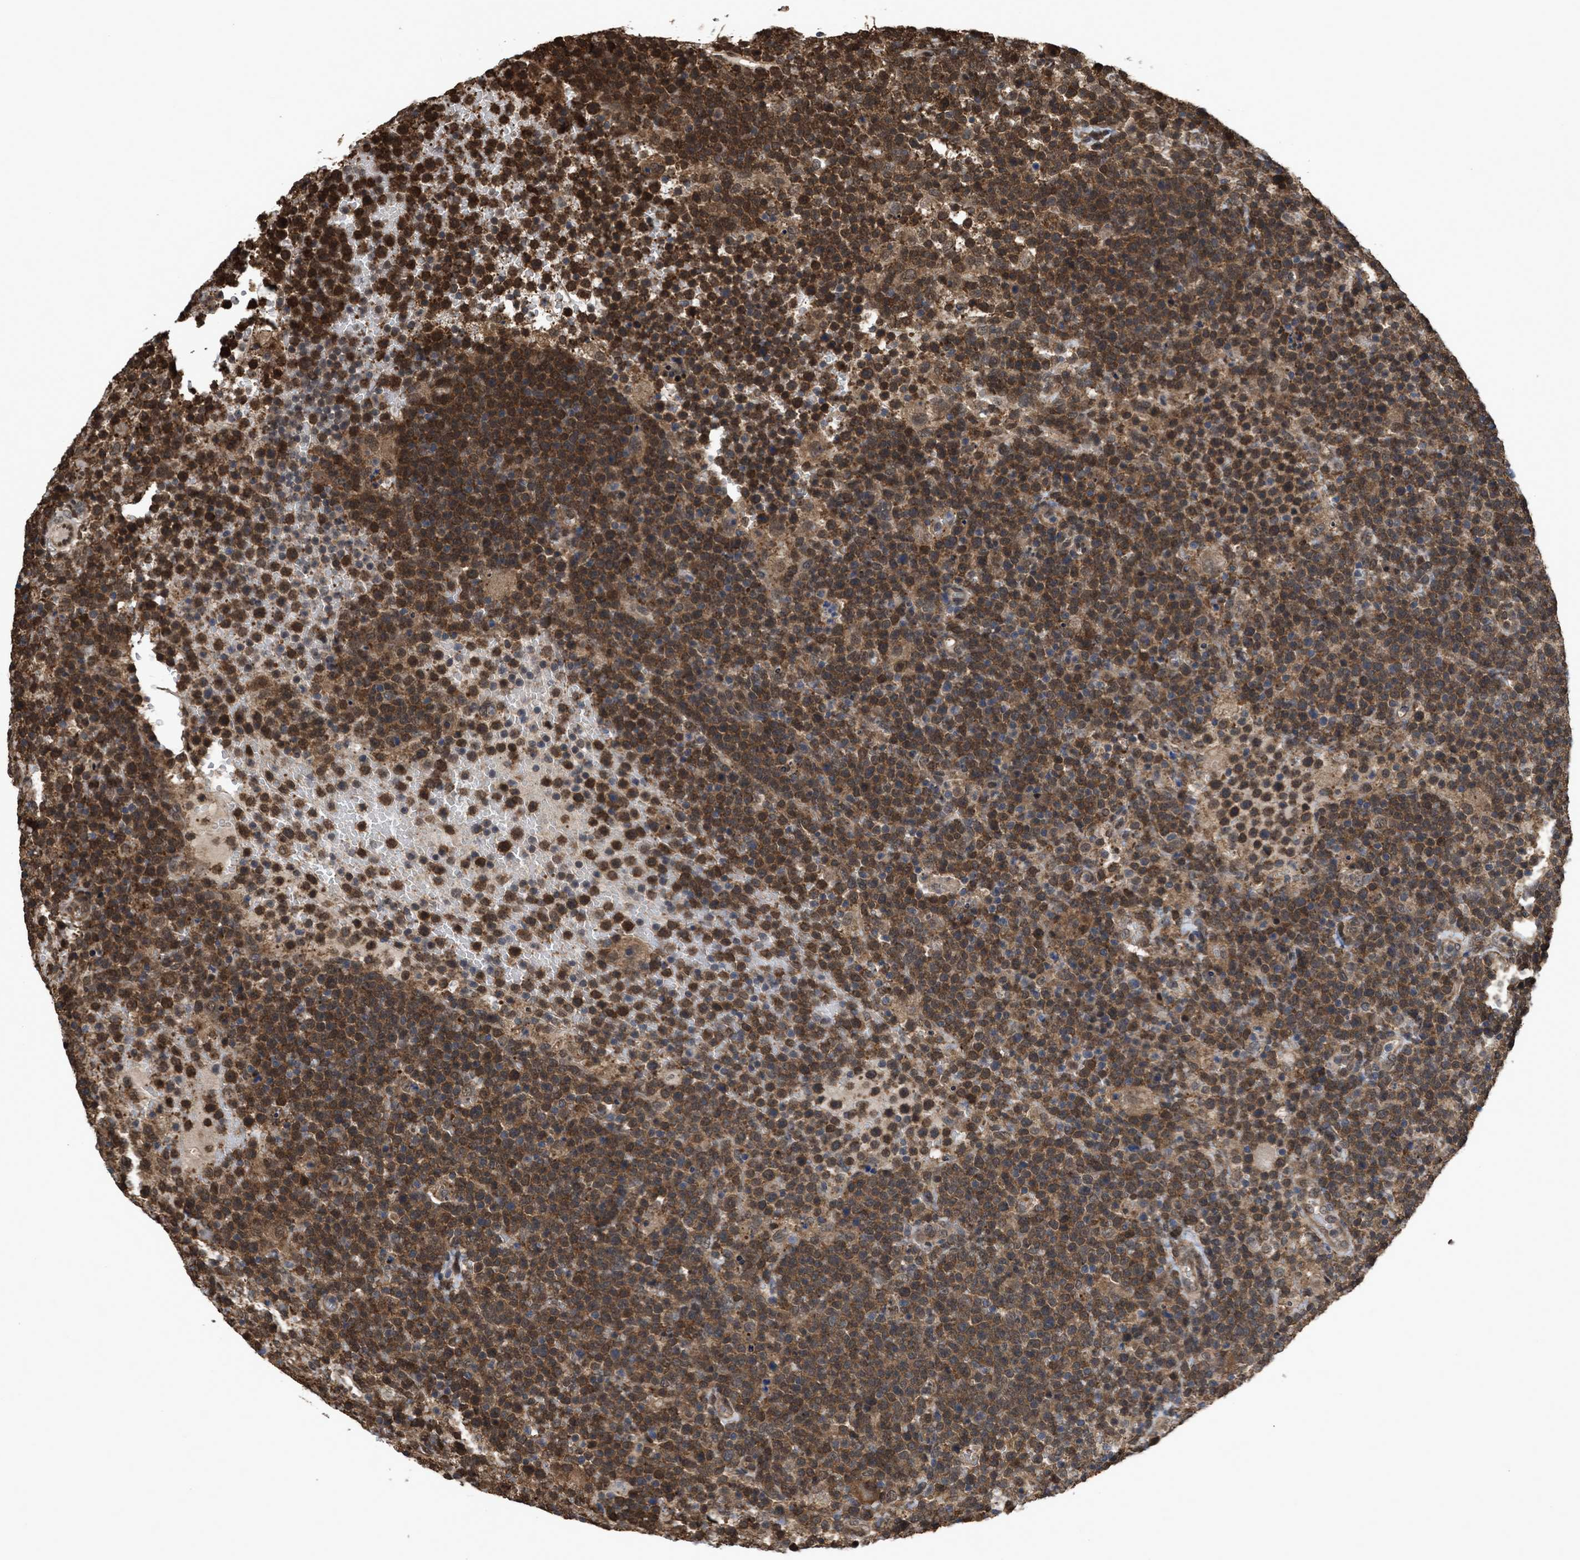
{"staining": {"intensity": "strong", "quantity": ">75%", "location": "cytoplasmic/membranous"}, "tissue": "lymphoma", "cell_type": "Tumor cells", "image_type": "cancer", "snomed": [{"axis": "morphology", "description": "Malignant lymphoma, non-Hodgkin's type, High grade"}, {"axis": "topography", "description": "Lymph node"}], "caption": "Approximately >75% of tumor cells in human malignant lymphoma, non-Hodgkin's type (high-grade) display strong cytoplasmic/membranous protein expression as visualized by brown immunohistochemical staining.", "gene": "YWHAG", "patient": {"sex": "male", "age": 61}}